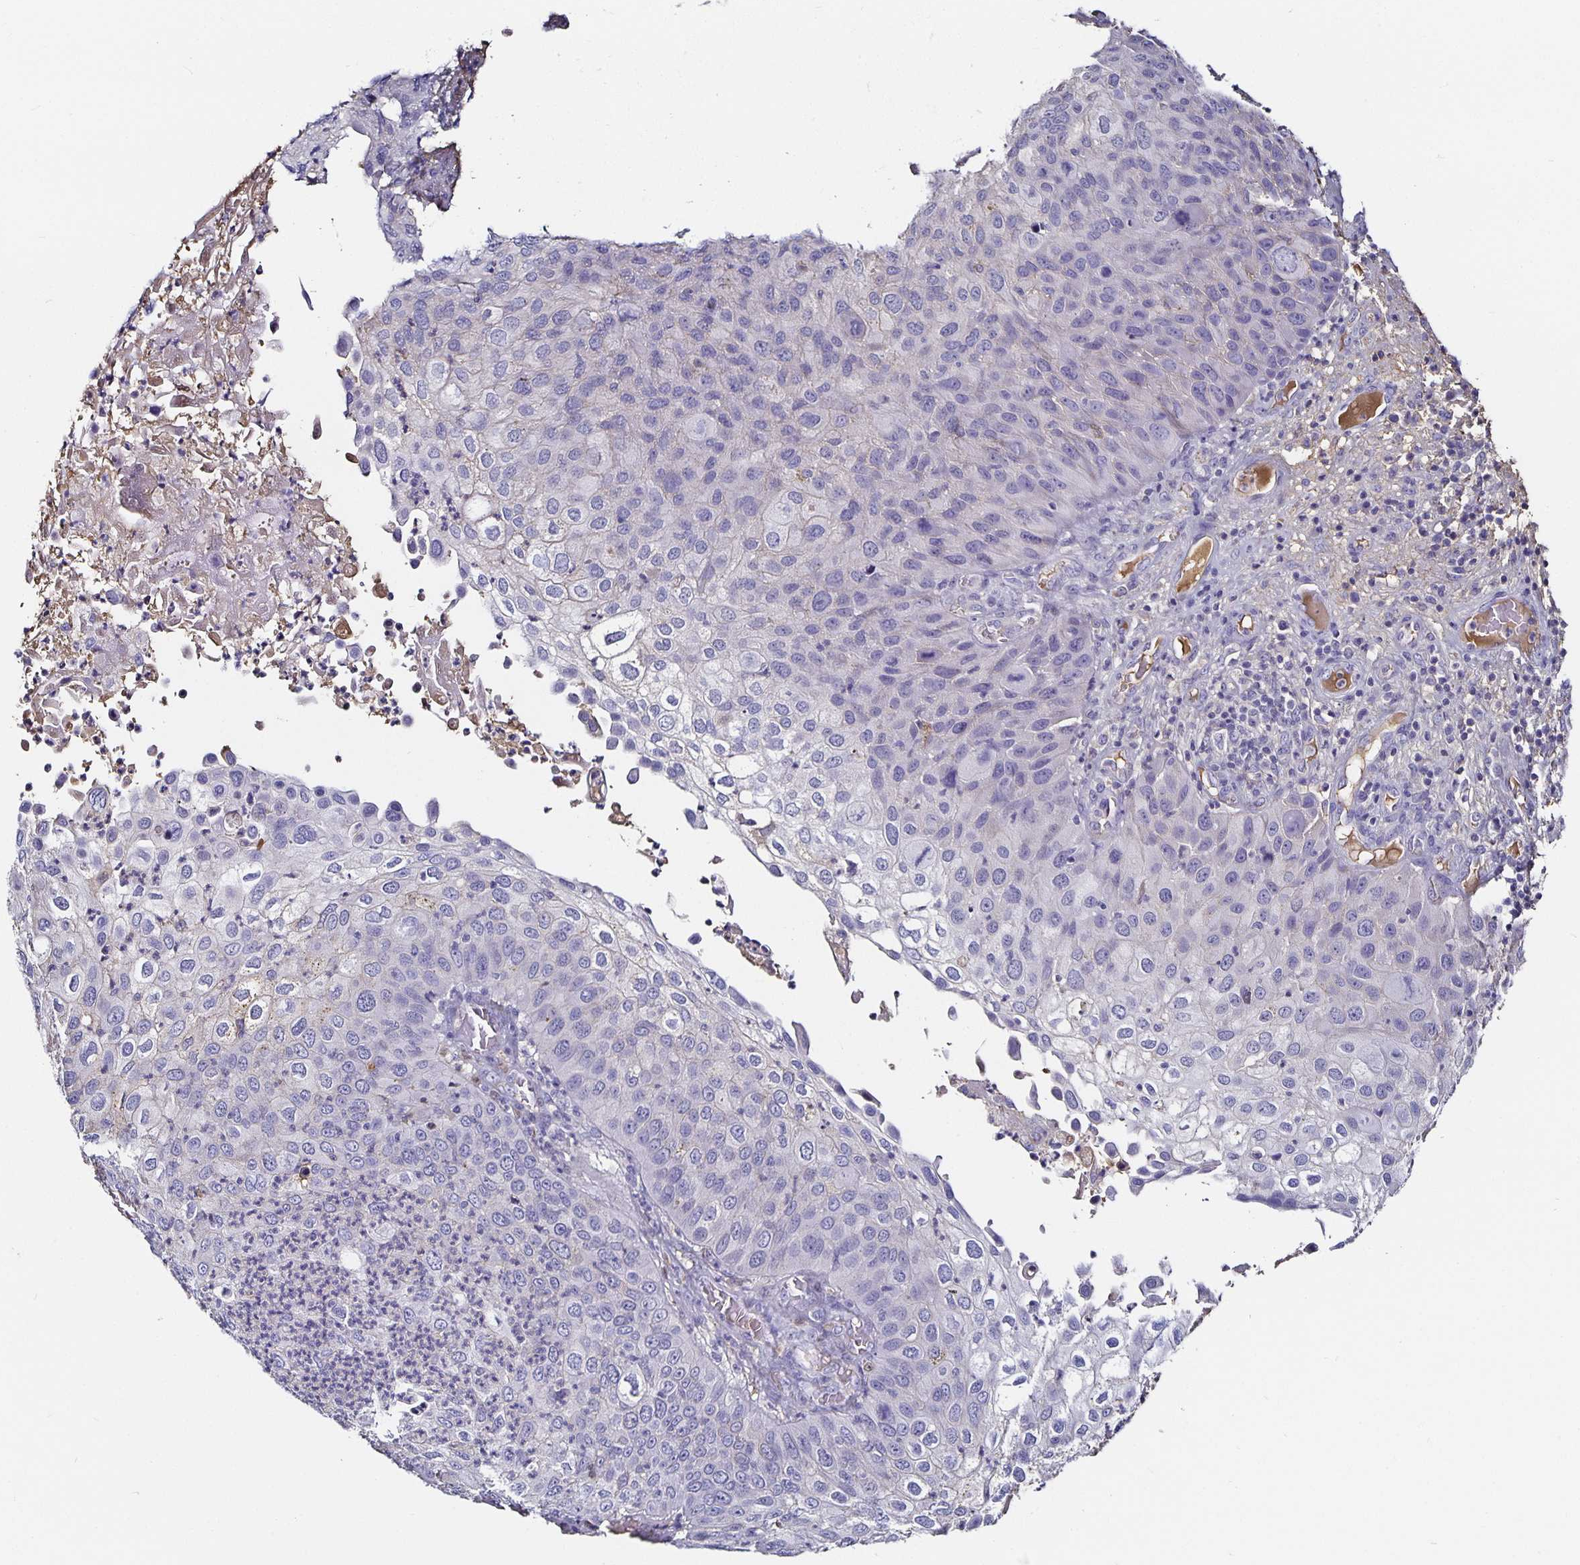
{"staining": {"intensity": "negative", "quantity": "none", "location": "none"}, "tissue": "skin cancer", "cell_type": "Tumor cells", "image_type": "cancer", "snomed": [{"axis": "morphology", "description": "Squamous cell carcinoma, NOS"}, {"axis": "topography", "description": "Skin"}], "caption": "The histopathology image demonstrates no significant positivity in tumor cells of squamous cell carcinoma (skin).", "gene": "TTR", "patient": {"sex": "male", "age": 87}}